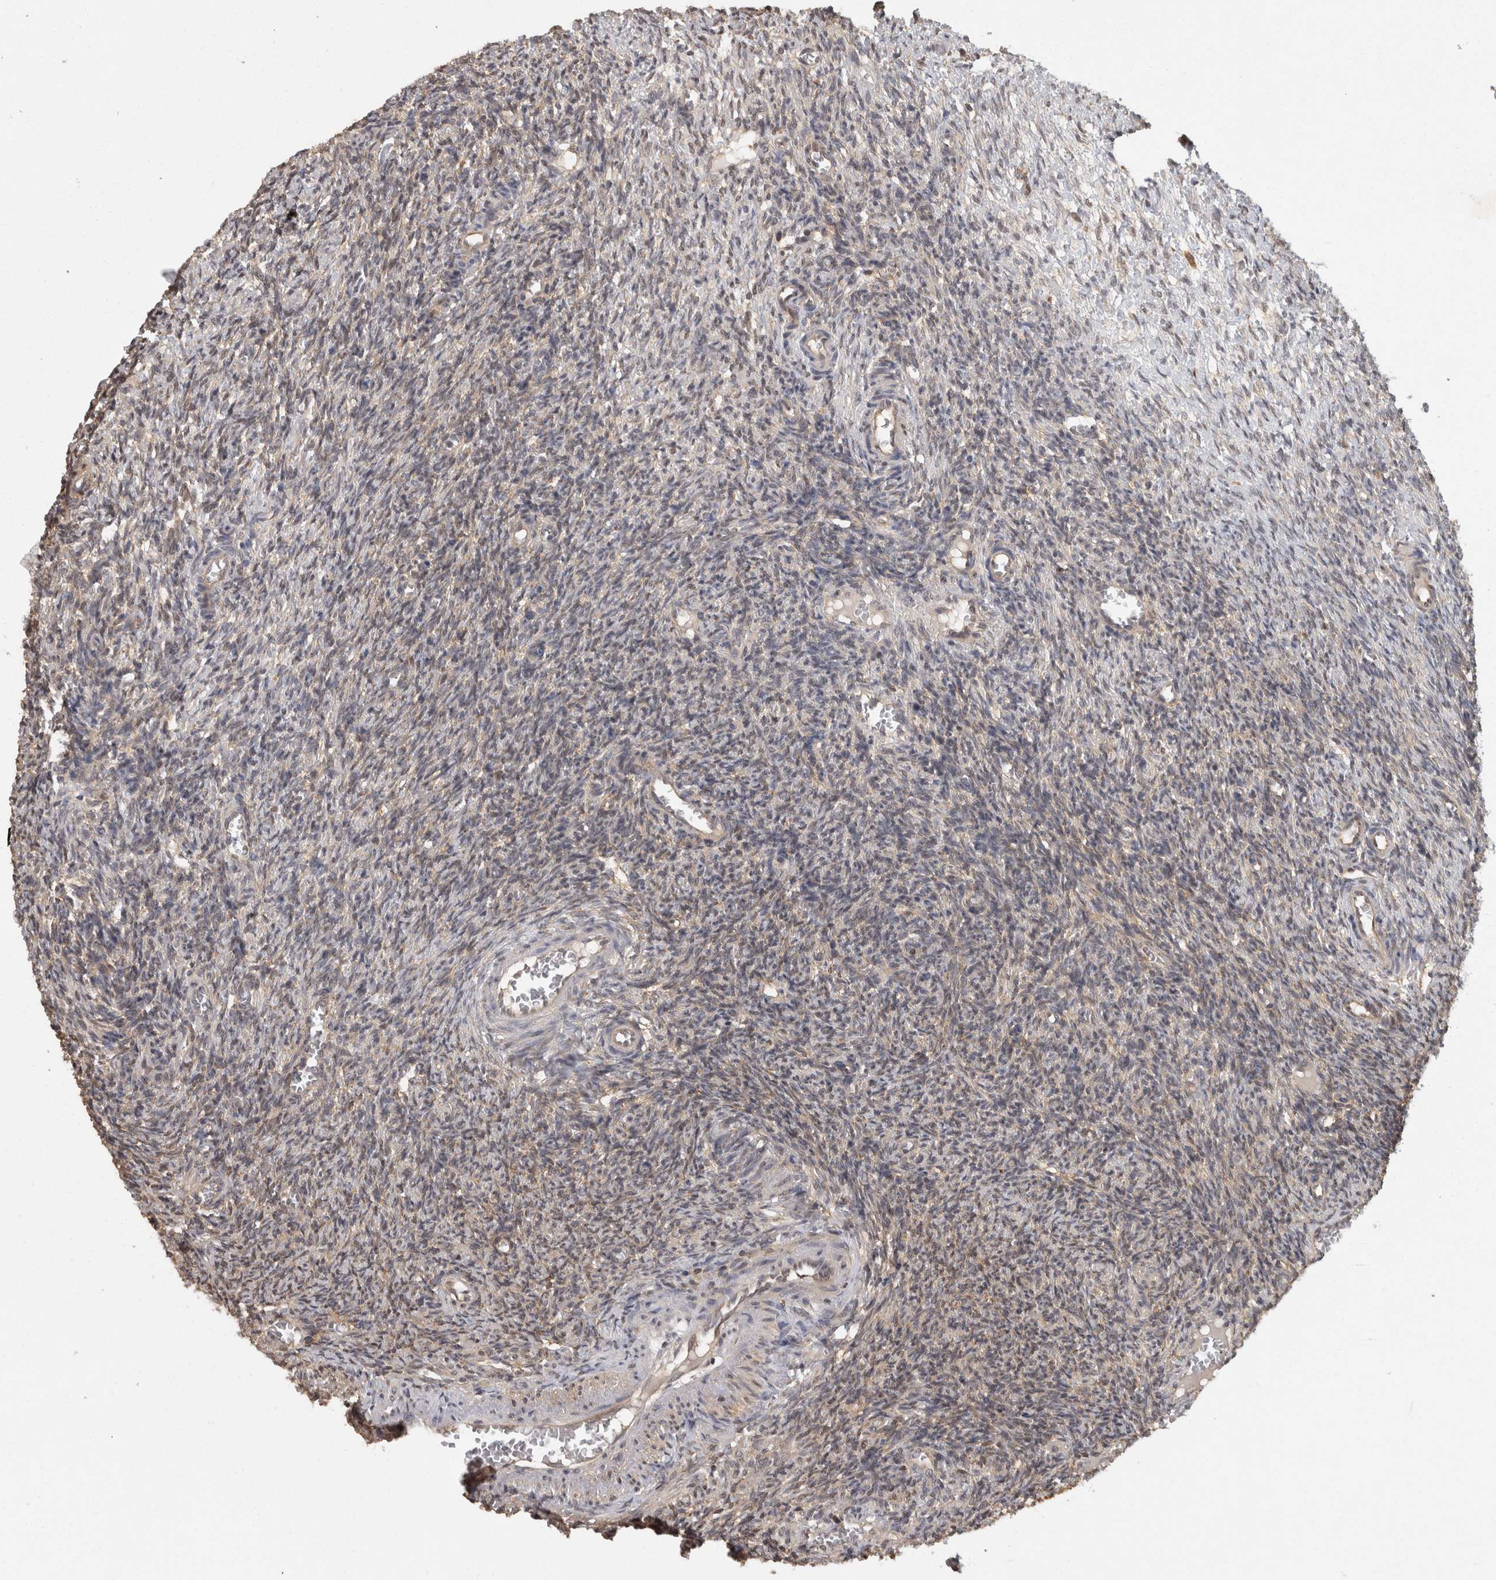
{"staining": {"intensity": "weak", "quantity": "25%-75%", "location": "cytoplasmic/membranous"}, "tissue": "ovary", "cell_type": "Ovarian stroma cells", "image_type": "normal", "snomed": [{"axis": "morphology", "description": "Normal tissue, NOS"}, {"axis": "topography", "description": "Ovary"}], "caption": "Normal ovary reveals weak cytoplasmic/membranous expression in approximately 25%-75% of ovarian stroma cells, visualized by immunohistochemistry.", "gene": "ACAT2", "patient": {"sex": "female", "age": 27}}